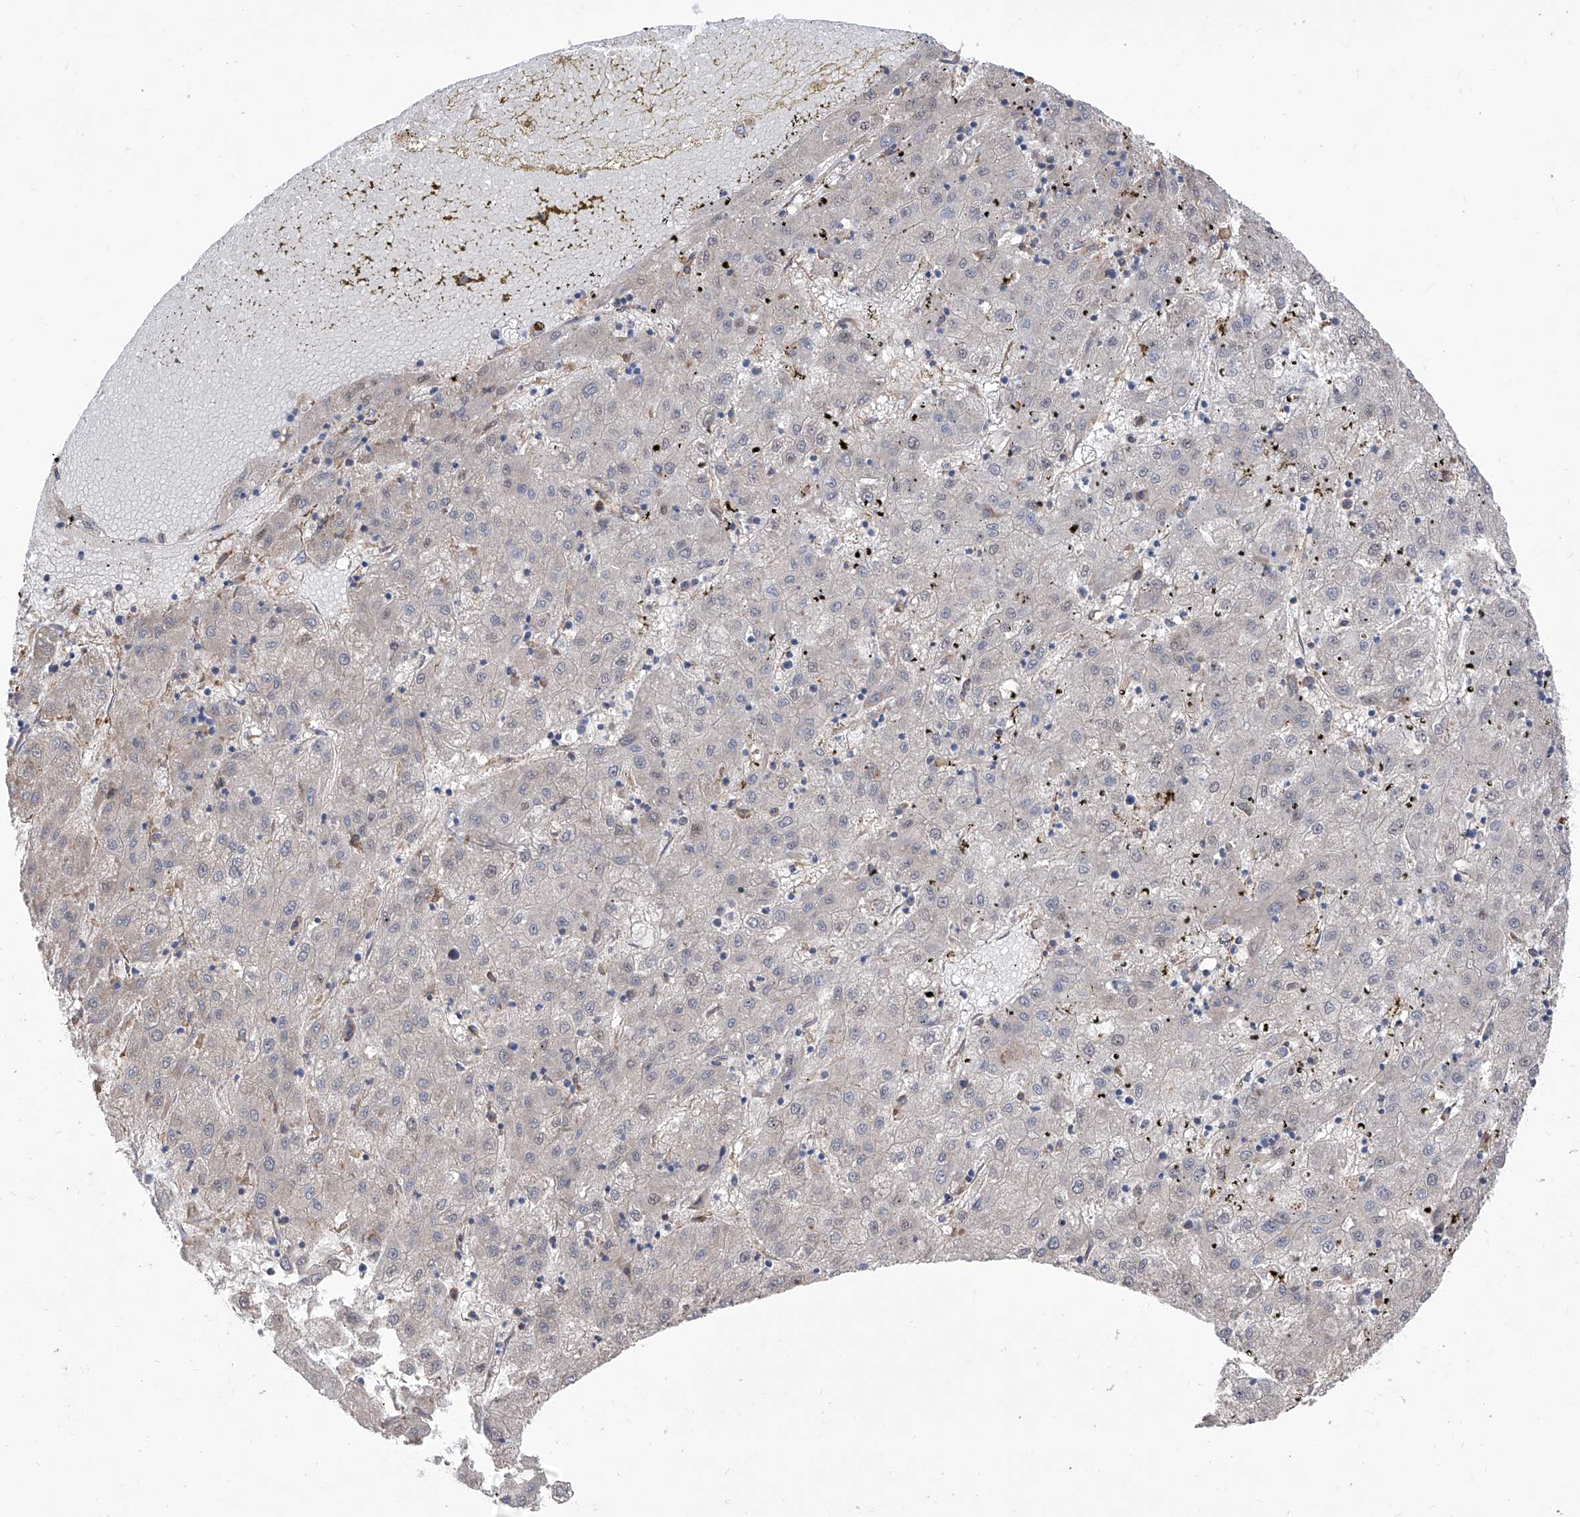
{"staining": {"intensity": "negative", "quantity": "none", "location": "none"}, "tissue": "liver cancer", "cell_type": "Tumor cells", "image_type": "cancer", "snomed": [{"axis": "morphology", "description": "Carcinoma, Hepatocellular, NOS"}, {"axis": "topography", "description": "Liver"}], "caption": "A photomicrograph of human hepatocellular carcinoma (liver) is negative for staining in tumor cells.", "gene": "INPP5B", "patient": {"sex": "male", "age": 72}}